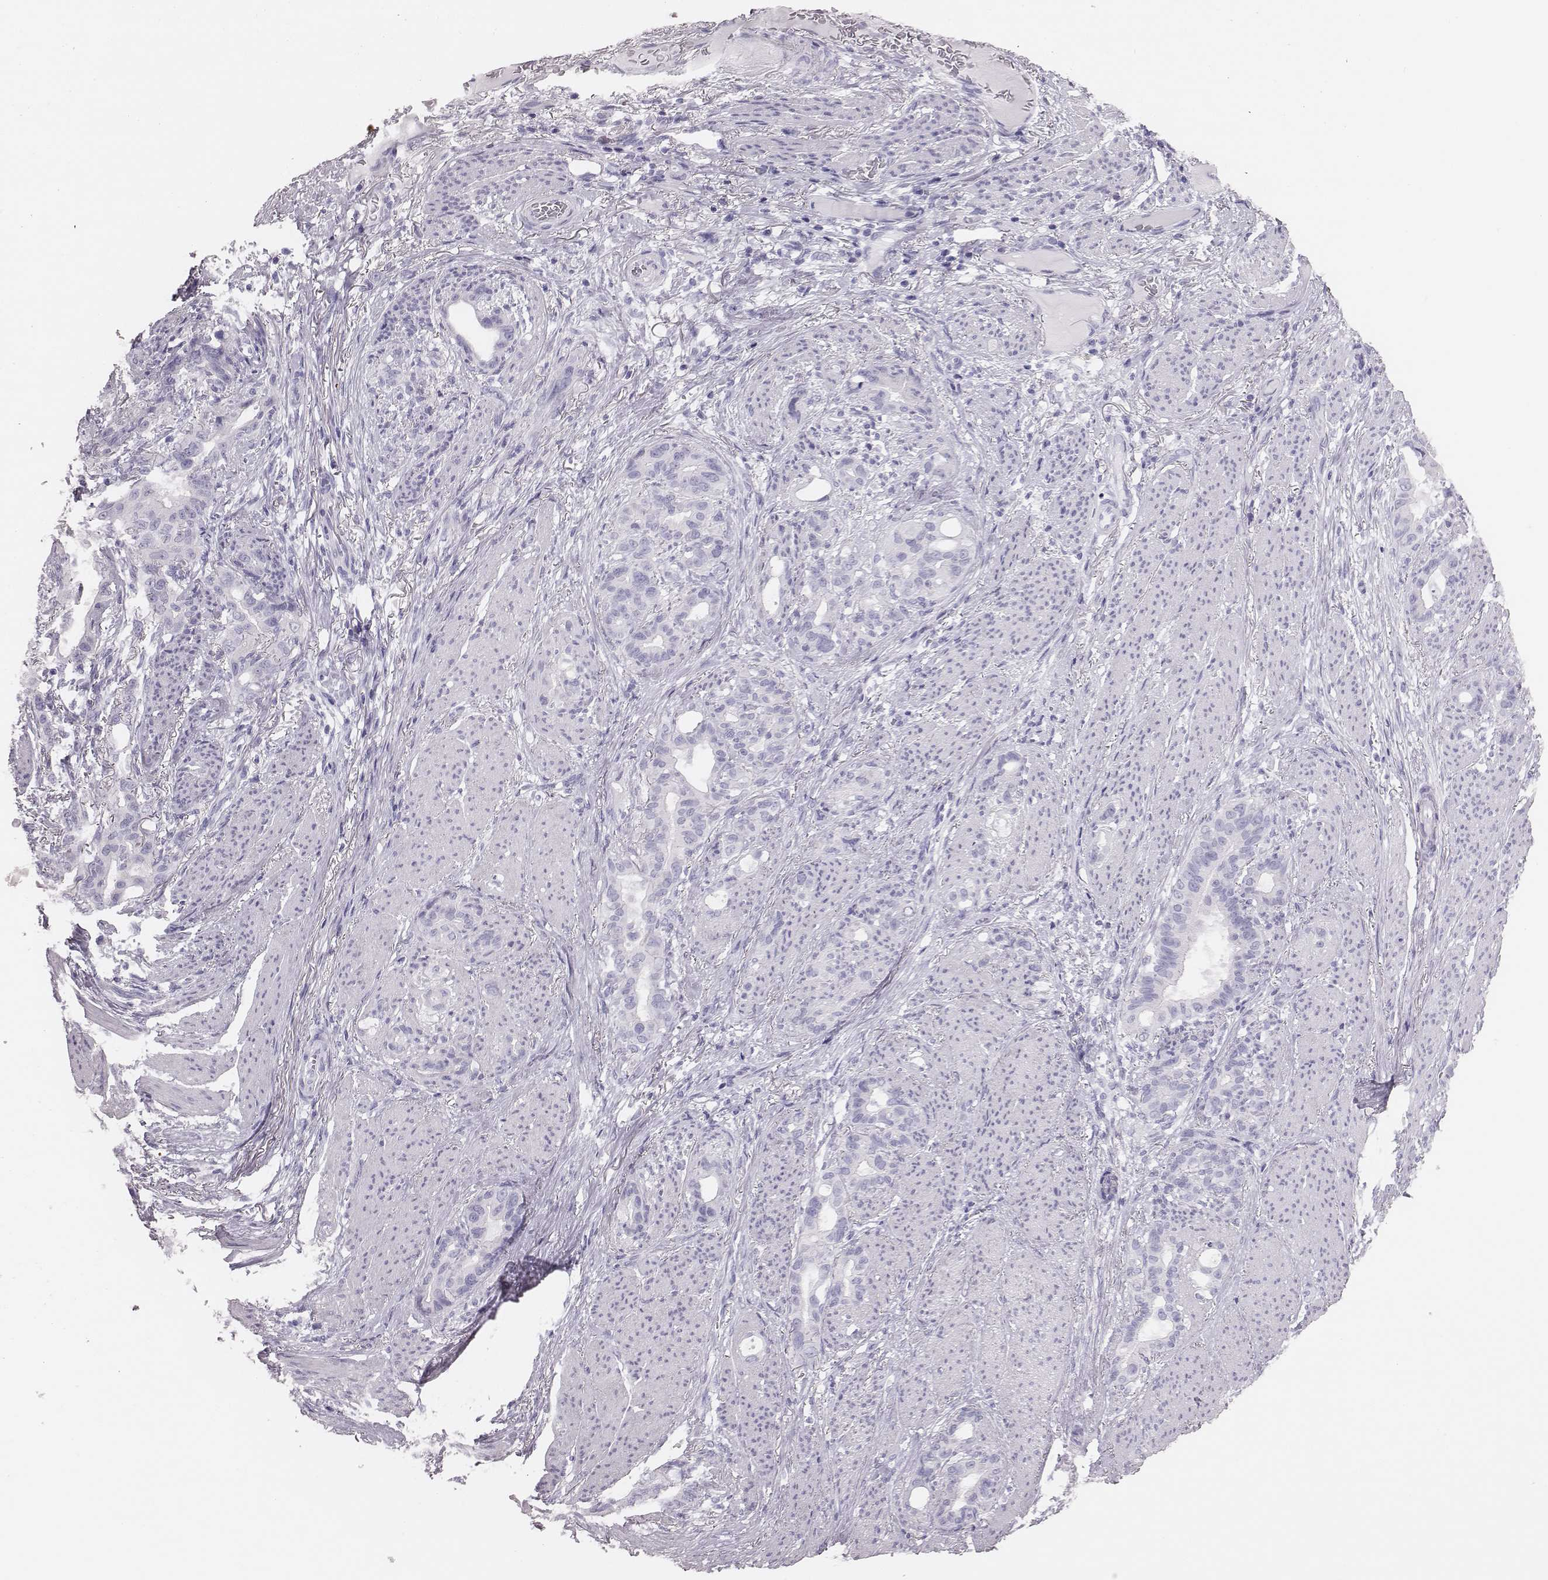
{"staining": {"intensity": "negative", "quantity": "none", "location": "none"}, "tissue": "stomach cancer", "cell_type": "Tumor cells", "image_type": "cancer", "snomed": [{"axis": "morphology", "description": "Normal tissue, NOS"}, {"axis": "morphology", "description": "Adenocarcinoma, NOS"}, {"axis": "topography", "description": "Esophagus"}, {"axis": "topography", "description": "Stomach, upper"}], "caption": "The photomicrograph displays no significant positivity in tumor cells of stomach cancer.", "gene": "H1-6", "patient": {"sex": "male", "age": 62}}